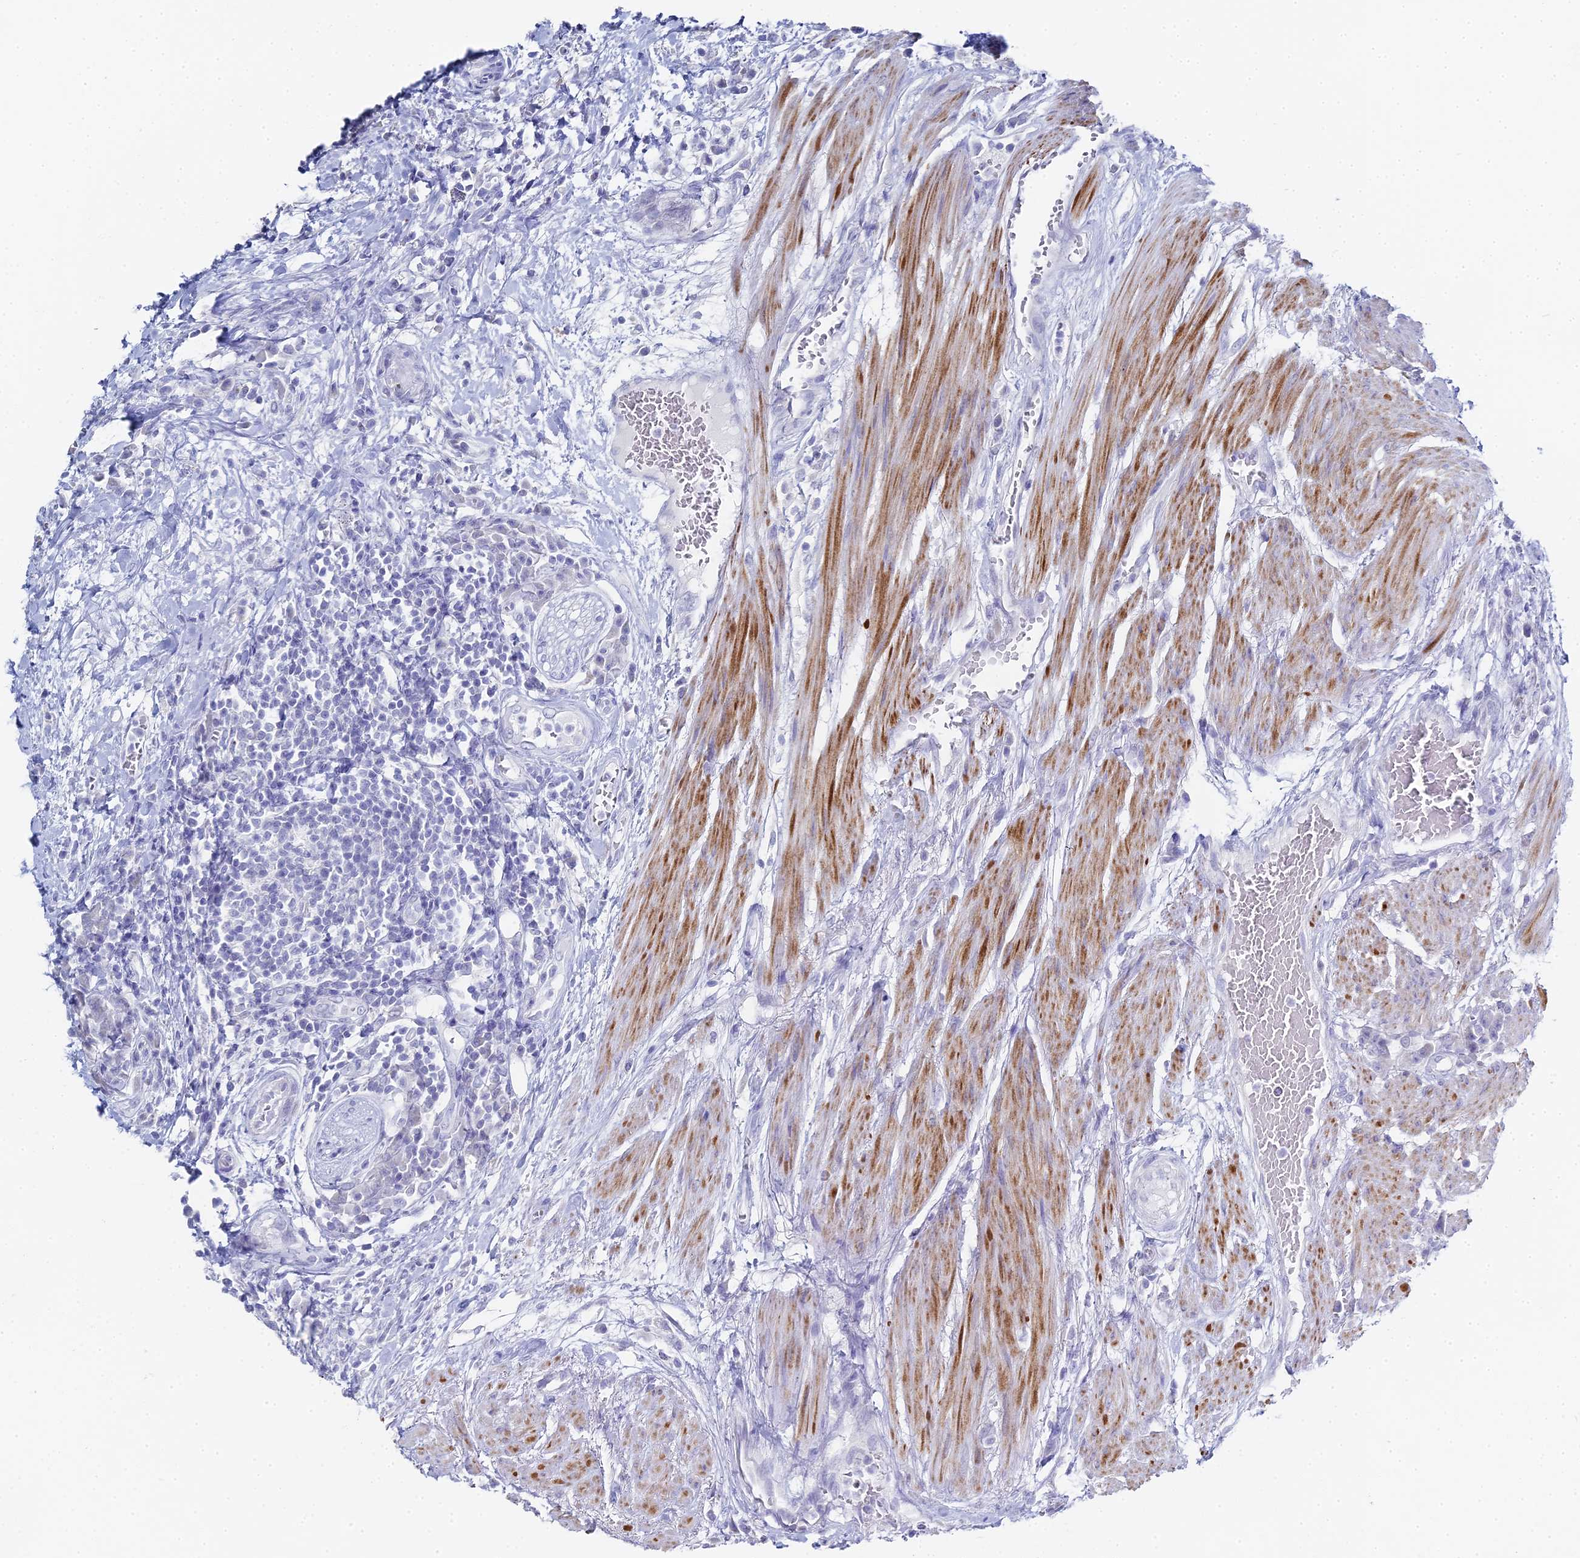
{"staining": {"intensity": "negative", "quantity": "none", "location": "none"}, "tissue": "urothelial cancer", "cell_type": "Tumor cells", "image_type": "cancer", "snomed": [{"axis": "morphology", "description": "Urothelial carcinoma, High grade"}, {"axis": "topography", "description": "Urinary bladder"}], "caption": "A high-resolution histopathology image shows IHC staining of urothelial carcinoma (high-grade), which exhibits no significant expression in tumor cells.", "gene": "ALPP", "patient": {"sex": "female", "age": 63}}